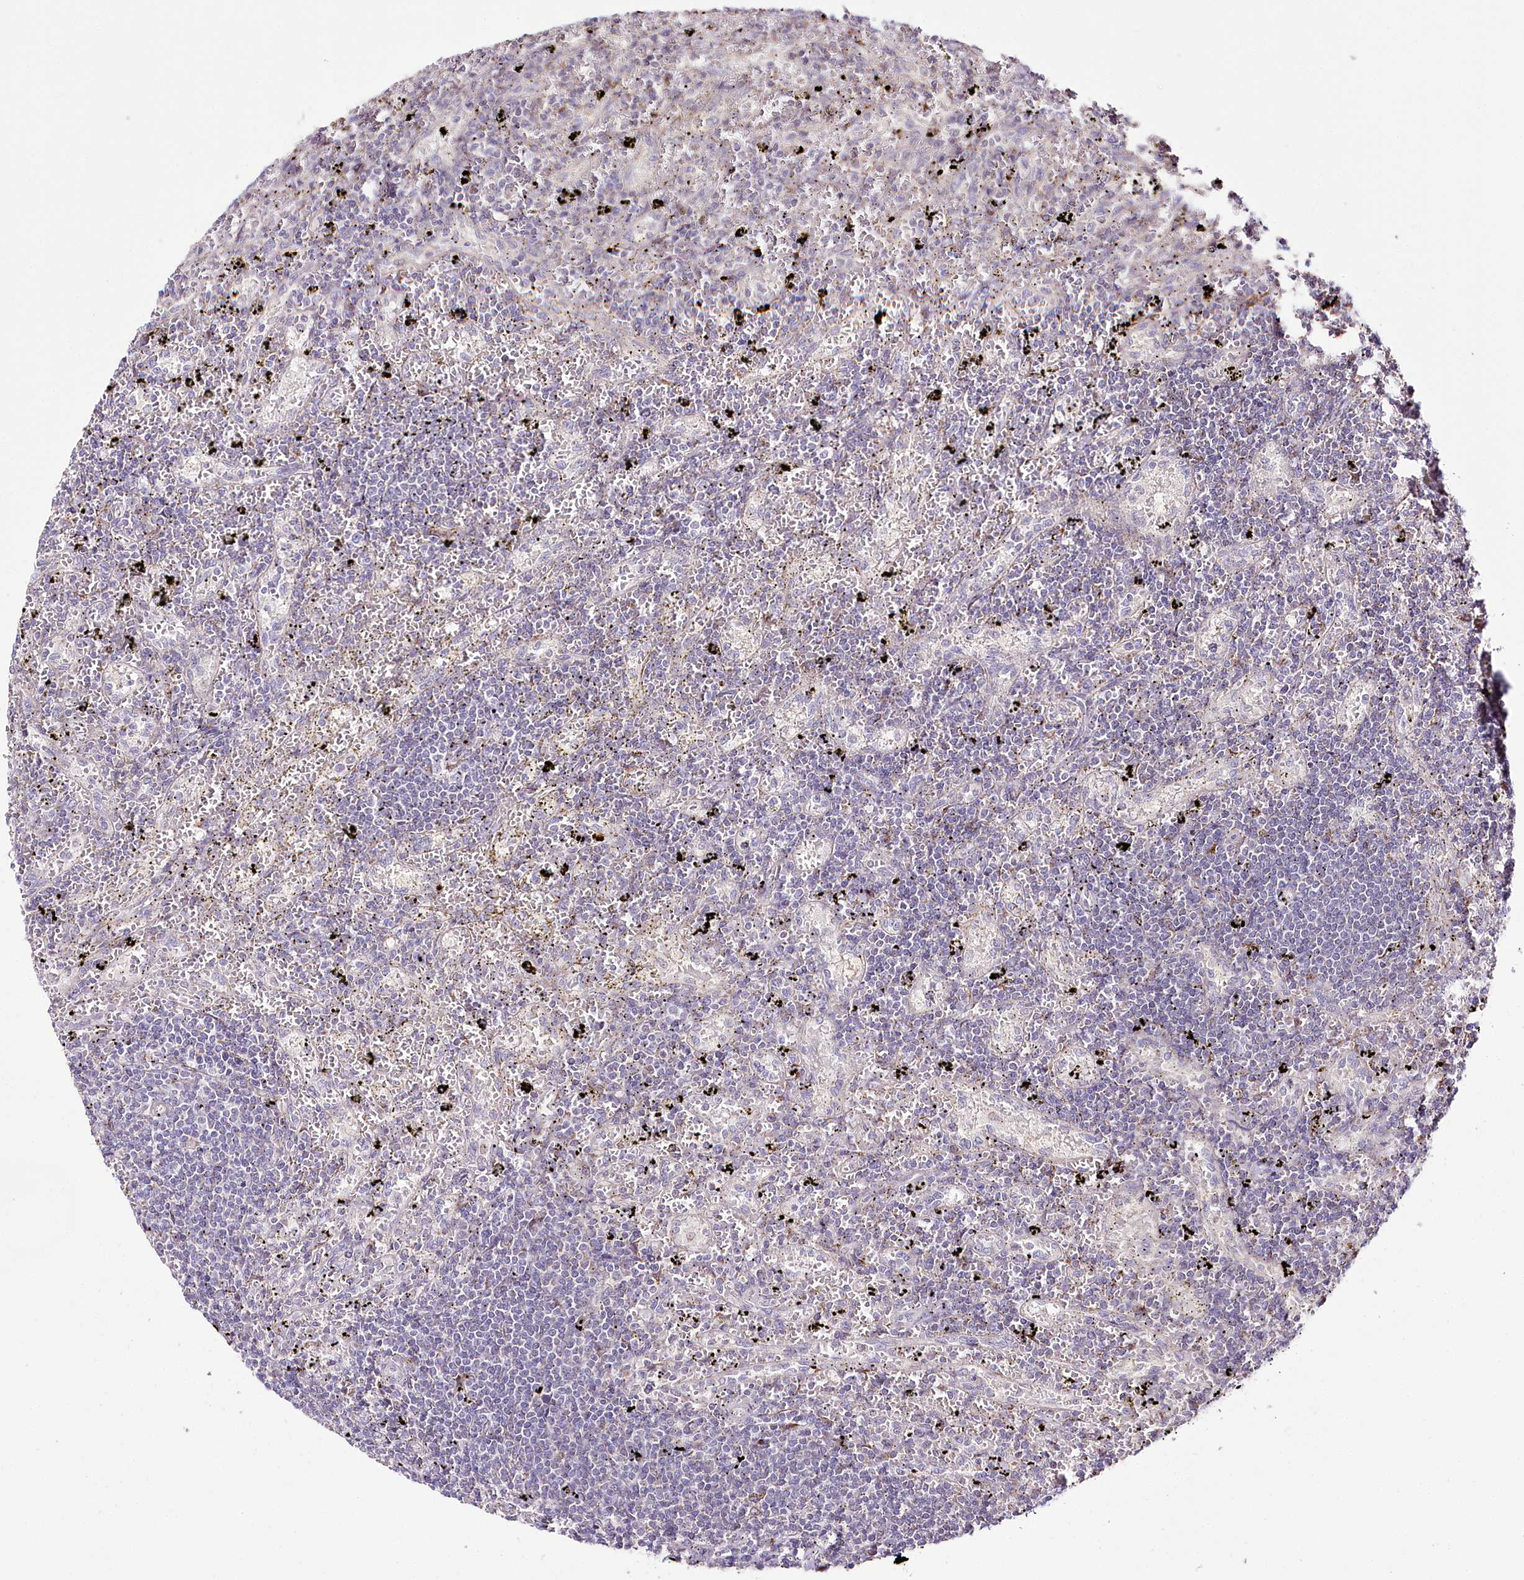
{"staining": {"intensity": "negative", "quantity": "none", "location": "none"}, "tissue": "lymphoma", "cell_type": "Tumor cells", "image_type": "cancer", "snomed": [{"axis": "morphology", "description": "Malignant lymphoma, non-Hodgkin's type, Low grade"}, {"axis": "topography", "description": "Spleen"}], "caption": "High magnification brightfield microscopy of lymphoma stained with DAB (brown) and counterstained with hematoxylin (blue): tumor cells show no significant positivity. Brightfield microscopy of IHC stained with DAB (brown) and hematoxylin (blue), captured at high magnification.", "gene": "ZNF226", "patient": {"sex": "male", "age": 76}}